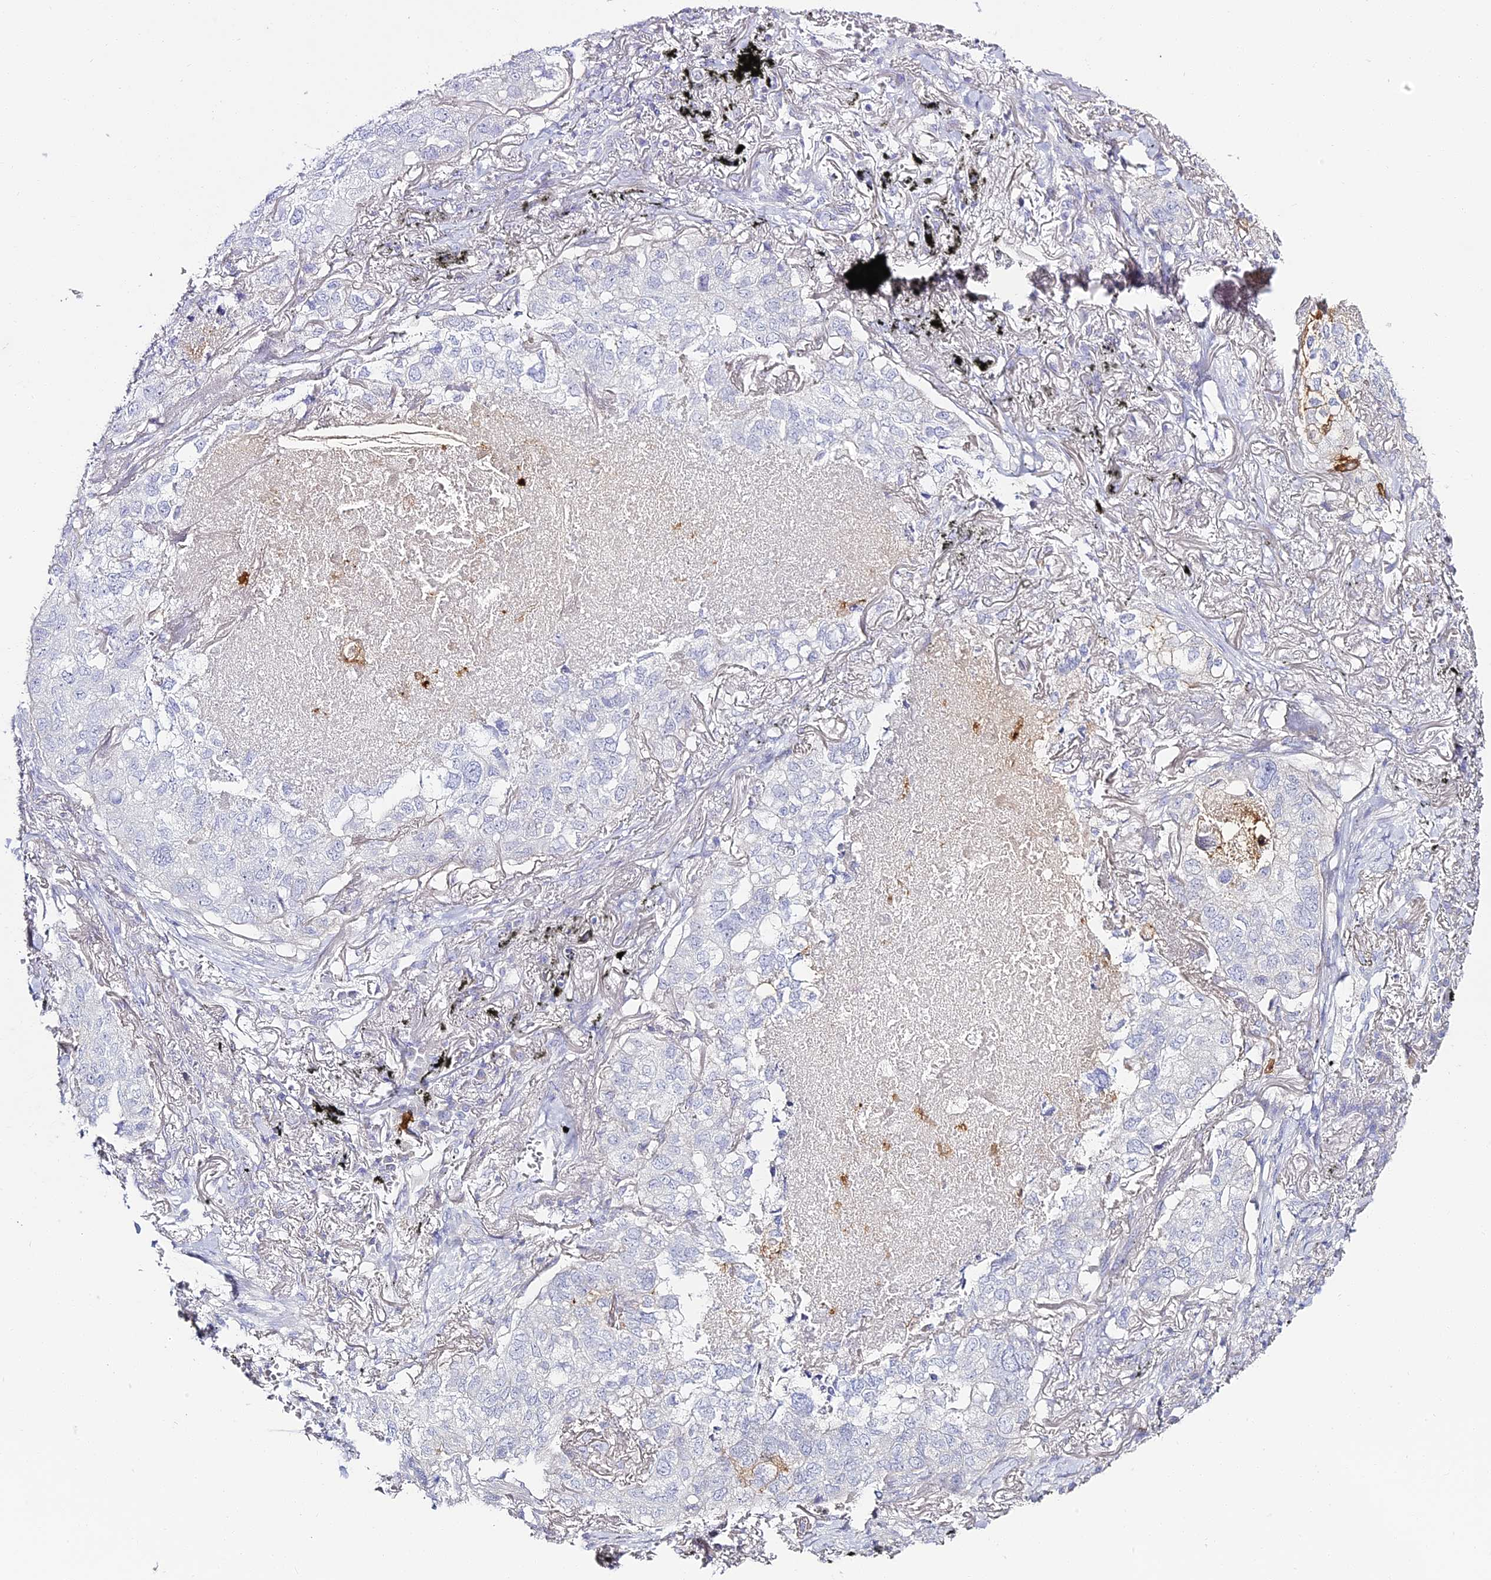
{"staining": {"intensity": "negative", "quantity": "none", "location": "none"}, "tissue": "lung cancer", "cell_type": "Tumor cells", "image_type": "cancer", "snomed": [{"axis": "morphology", "description": "Adenocarcinoma, NOS"}, {"axis": "topography", "description": "Lung"}], "caption": "Adenocarcinoma (lung) was stained to show a protein in brown. There is no significant staining in tumor cells.", "gene": "ALPG", "patient": {"sex": "male", "age": 65}}